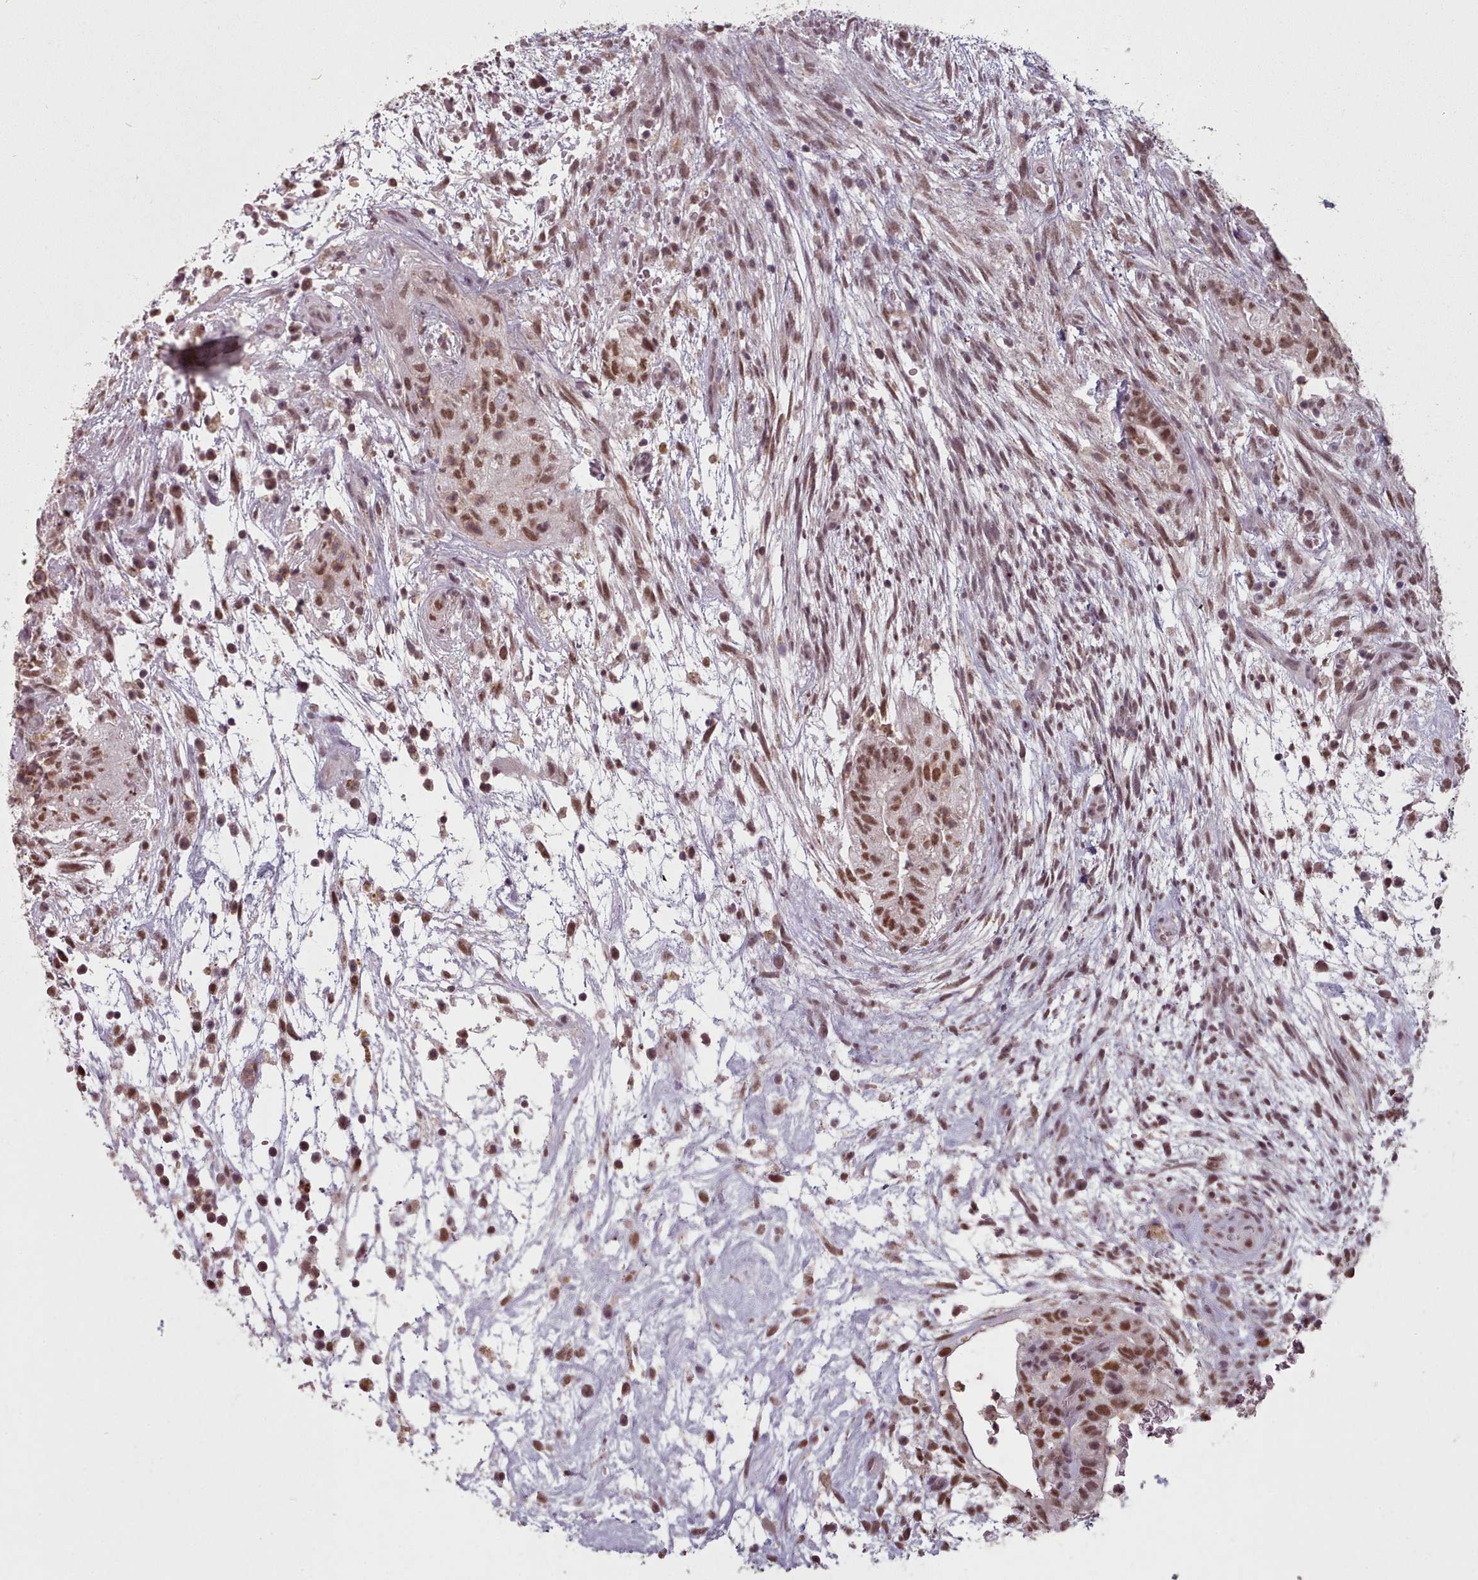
{"staining": {"intensity": "moderate", "quantity": ">75%", "location": "nuclear"}, "tissue": "testis cancer", "cell_type": "Tumor cells", "image_type": "cancer", "snomed": [{"axis": "morphology", "description": "Normal tissue, NOS"}, {"axis": "morphology", "description": "Carcinoma, Embryonal, NOS"}, {"axis": "topography", "description": "Testis"}], "caption": "Testis cancer stained for a protein (brown) exhibits moderate nuclear positive expression in approximately >75% of tumor cells.", "gene": "SRSF9", "patient": {"sex": "male", "age": 32}}